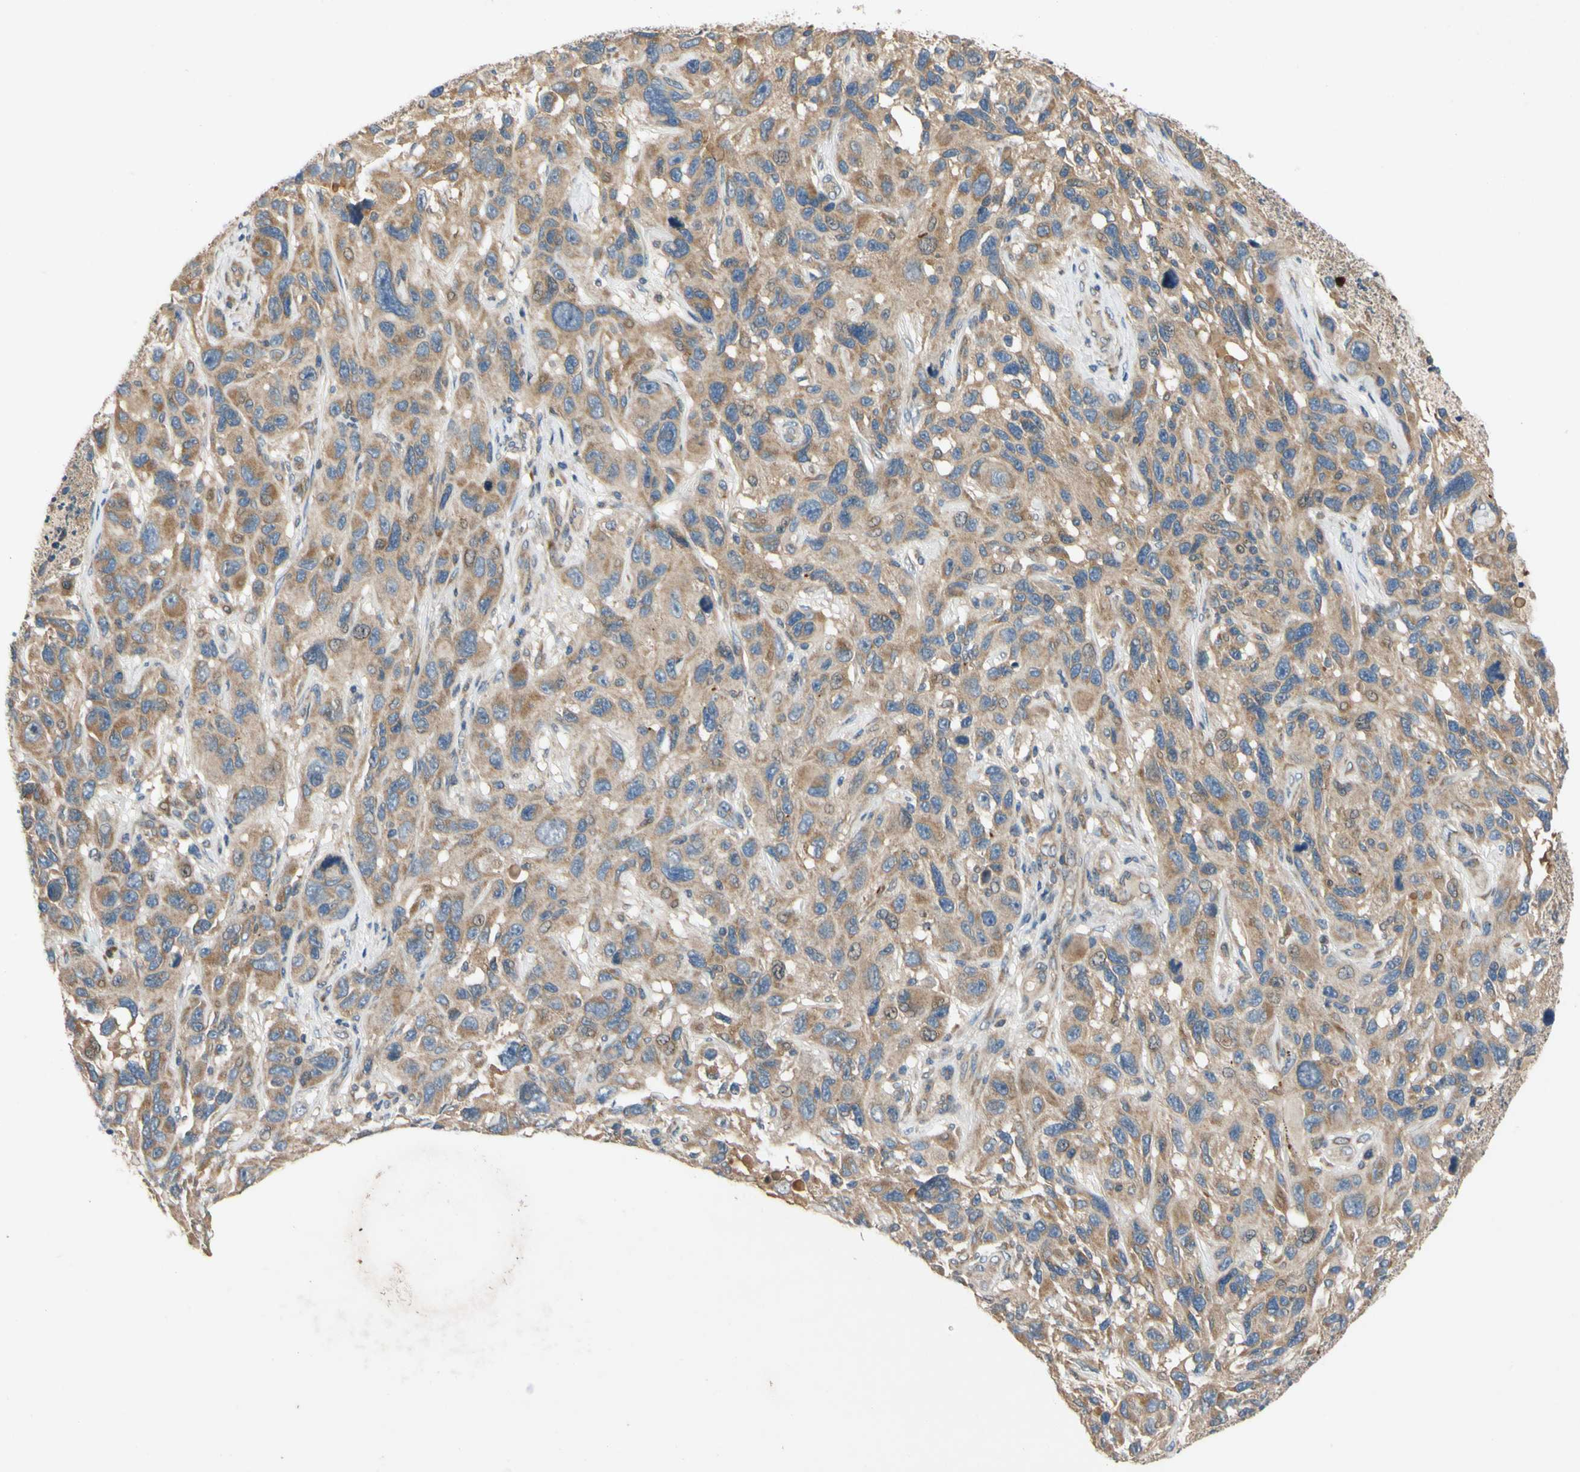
{"staining": {"intensity": "moderate", "quantity": ">75%", "location": "cytoplasmic/membranous"}, "tissue": "melanoma", "cell_type": "Tumor cells", "image_type": "cancer", "snomed": [{"axis": "morphology", "description": "Malignant melanoma, NOS"}, {"axis": "topography", "description": "Skin"}], "caption": "Protein staining of malignant melanoma tissue displays moderate cytoplasmic/membranous staining in about >75% of tumor cells.", "gene": "MBTPS2", "patient": {"sex": "male", "age": 53}}